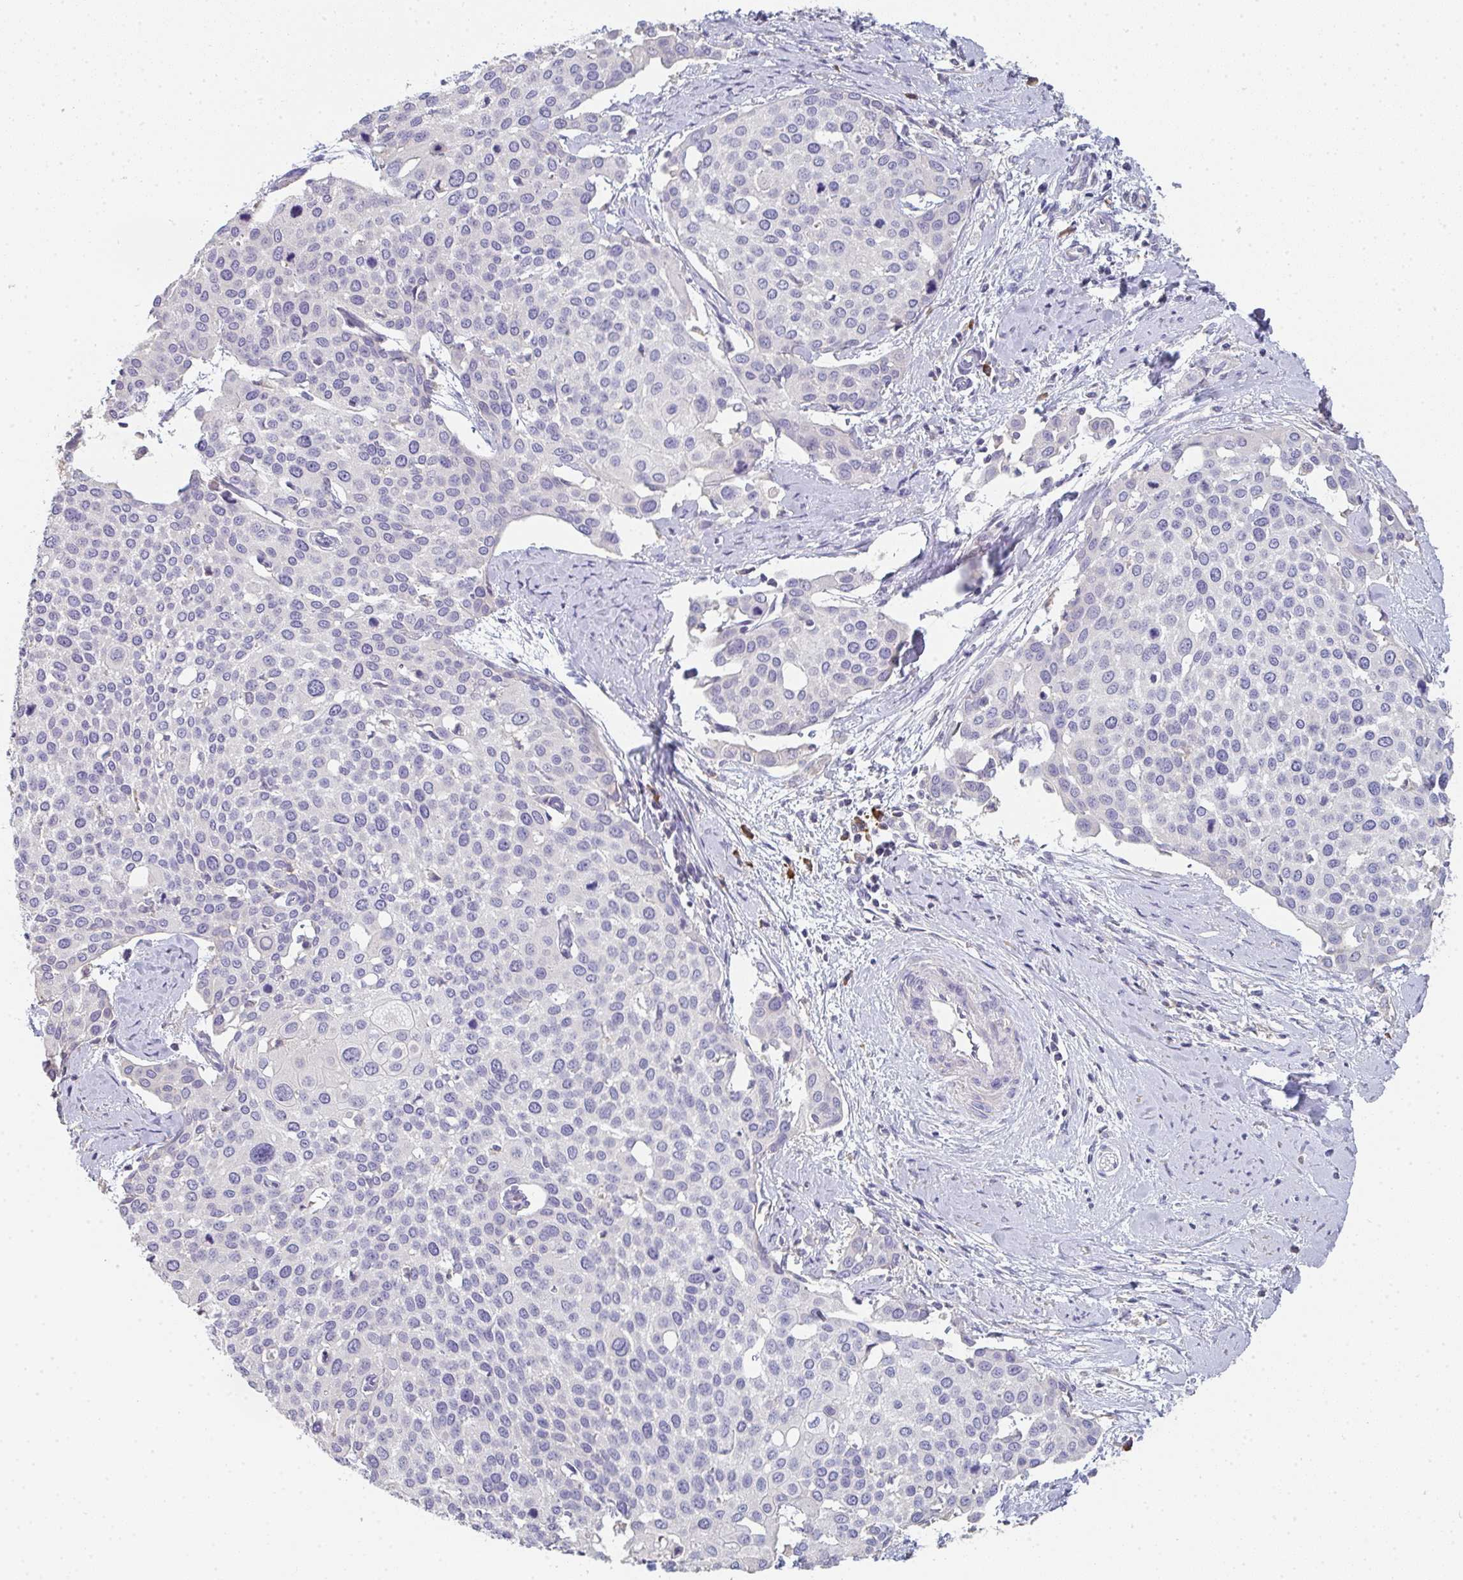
{"staining": {"intensity": "negative", "quantity": "none", "location": "none"}, "tissue": "cervical cancer", "cell_type": "Tumor cells", "image_type": "cancer", "snomed": [{"axis": "morphology", "description": "Squamous cell carcinoma, NOS"}, {"axis": "topography", "description": "Cervix"}], "caption": "Tumor cells are negative for brown protein staining in cervical cancer.", "gene": "ZNF215", "patient": {"sex": "female", "age": 44}}